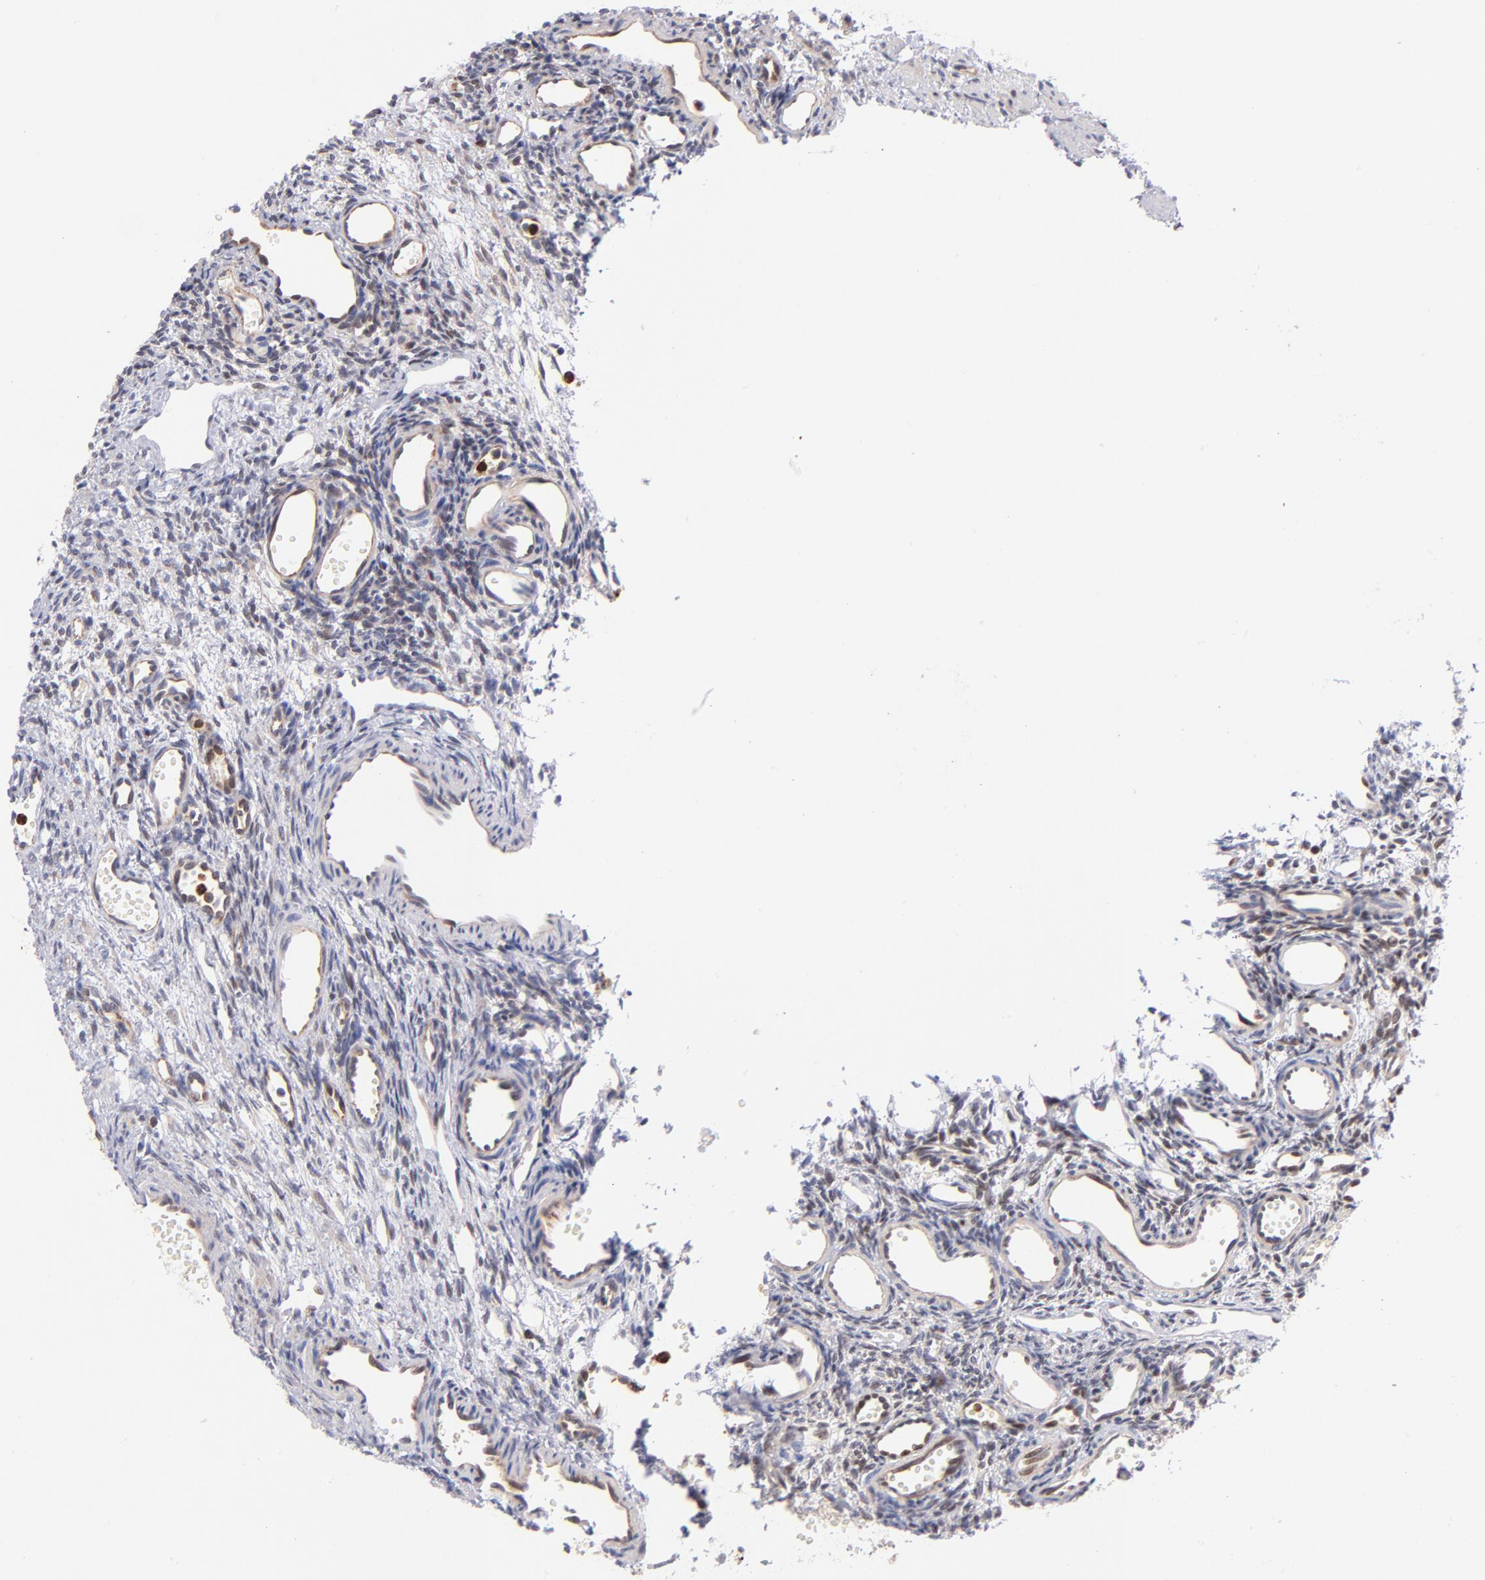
{"staining": {"intensity": "negative", "quantity": "none", "location": "none"}, "tissue": "ovary", "cell_type": "Ovarian stroma cells", "image_type": "normal", "snomed": [{"axis": "morphology", "description": "Normal tissue, NOS"}, {"axis": "topography", "description": "Ovary"}], "caption": "Immunohistochemical staining of unremarkable human ovary shows no significant positivity in ovarian stroma cells.", "gene": "YWHAB", "patient": {"sex": "female", "age": 33}}